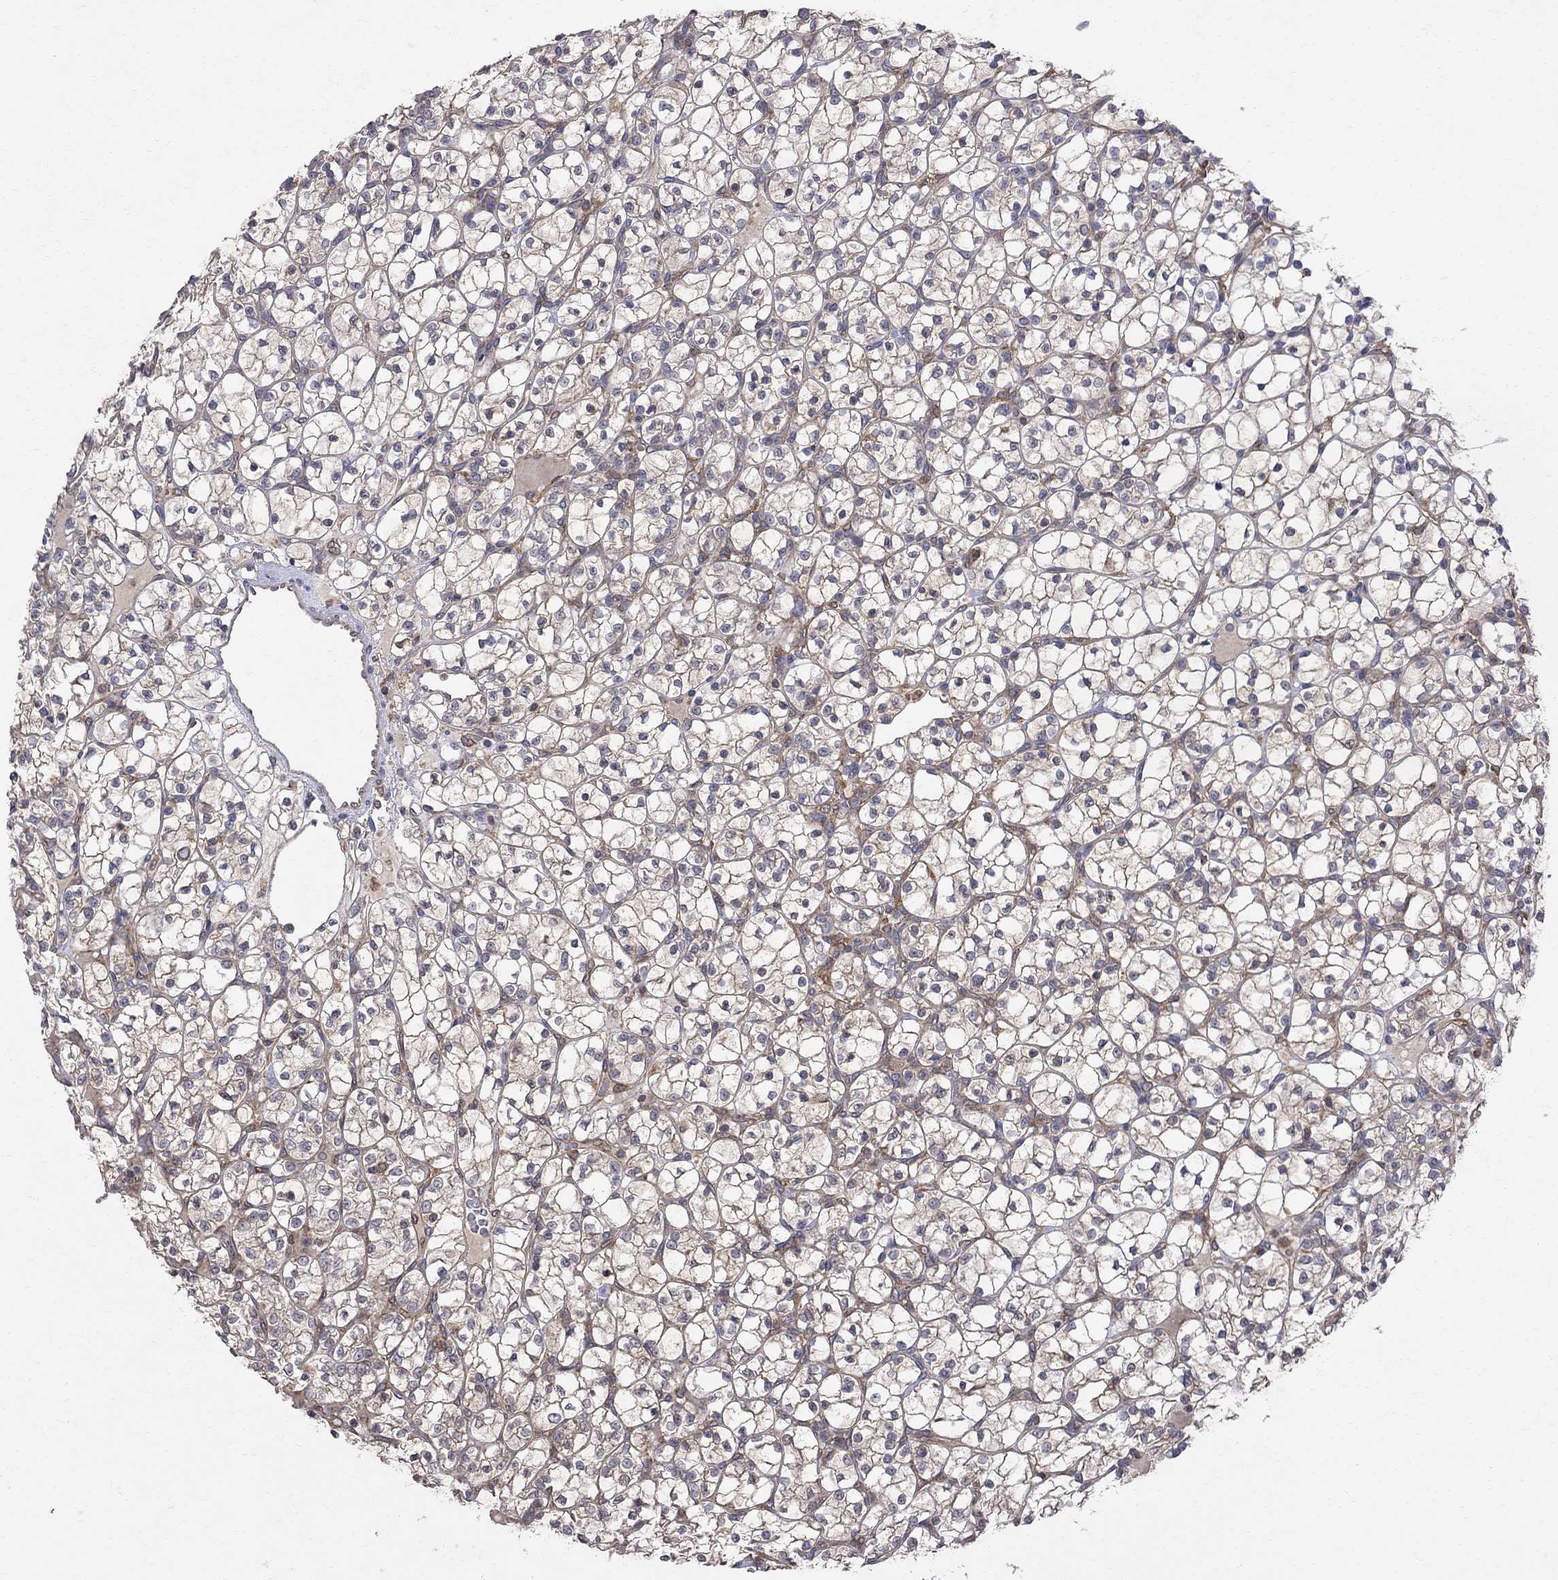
{"staining": {"intensity": "negative", "quantity": "none", "location": "none"}, "tissue": "renal cancer", "cell_type": "Tumor cells", "image_type": "cancer", "snomed": [{"axis": "morphology", "description": "Adenocarcinoma, NOS"}, {"axis": "topography", "description": "Kidney"}], "caption": "High magnification brightfield microscopy of renal cancer (adenocarcinoma) stained with DAB (3,3'-diaminobenzidine) (brown) and counterstained with hematoxylin (blue): tumor cells show no significant positivity.", "gene": "ABI3", "patient": {"sex": "female", "age": 89}}